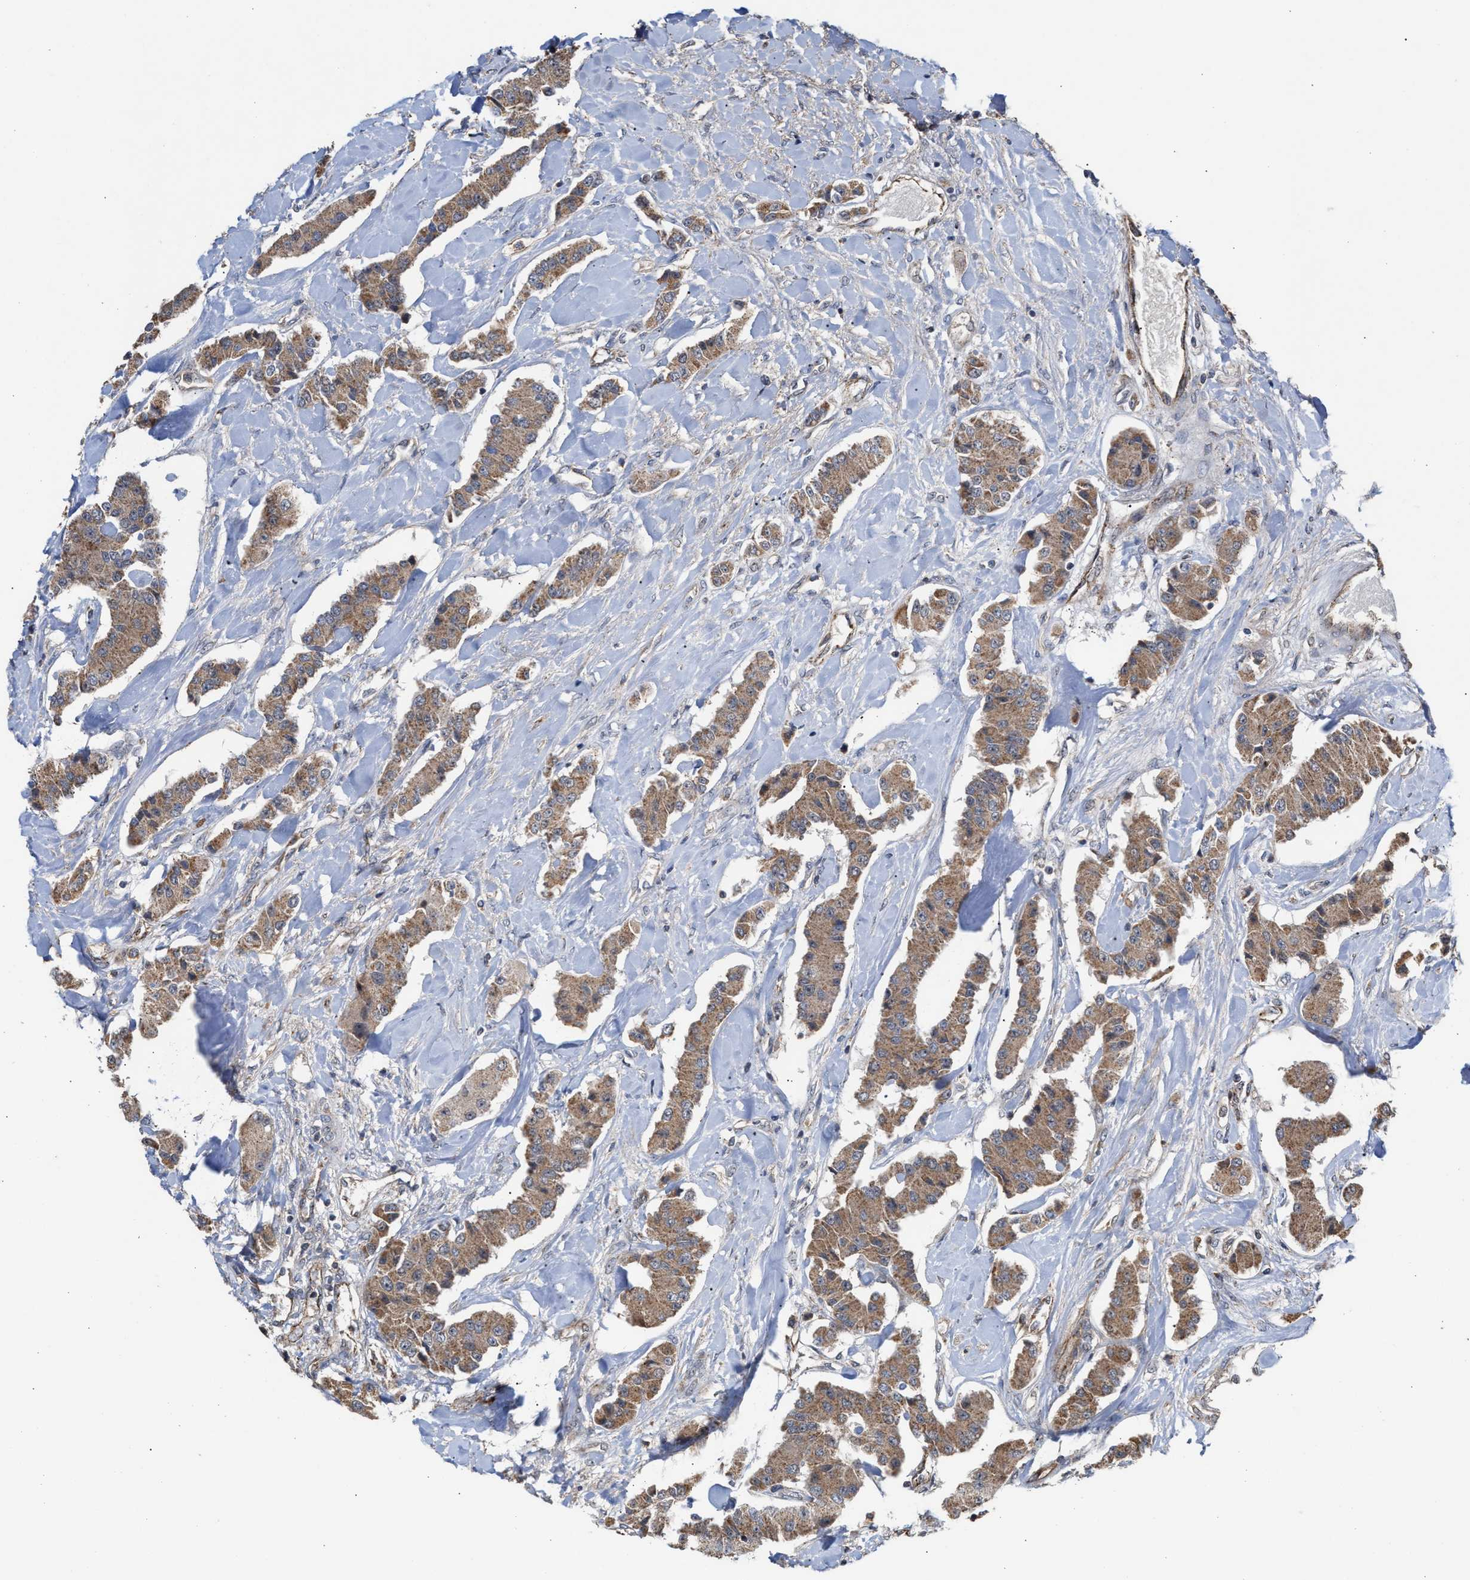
{"staining": {"intensity": "moderate", "quantity": ">75%", "location": "cytoplasmic/membranous"}, "tissue": "carcinoid", "cell_type": "Tumor cells", "image_type": "cancer", "snomed": [{"axis": "morphology", "description": "Carcinoid, malignant, NOS"}, {"axis": "topography", "description": "Pancreas"}], "caption": "Human malignant carcinoid stained with a protein marker displays moderate staining in tumor cells.", "gene": "EXOSC2", "patient": {"sex": "male", "age": 41}}